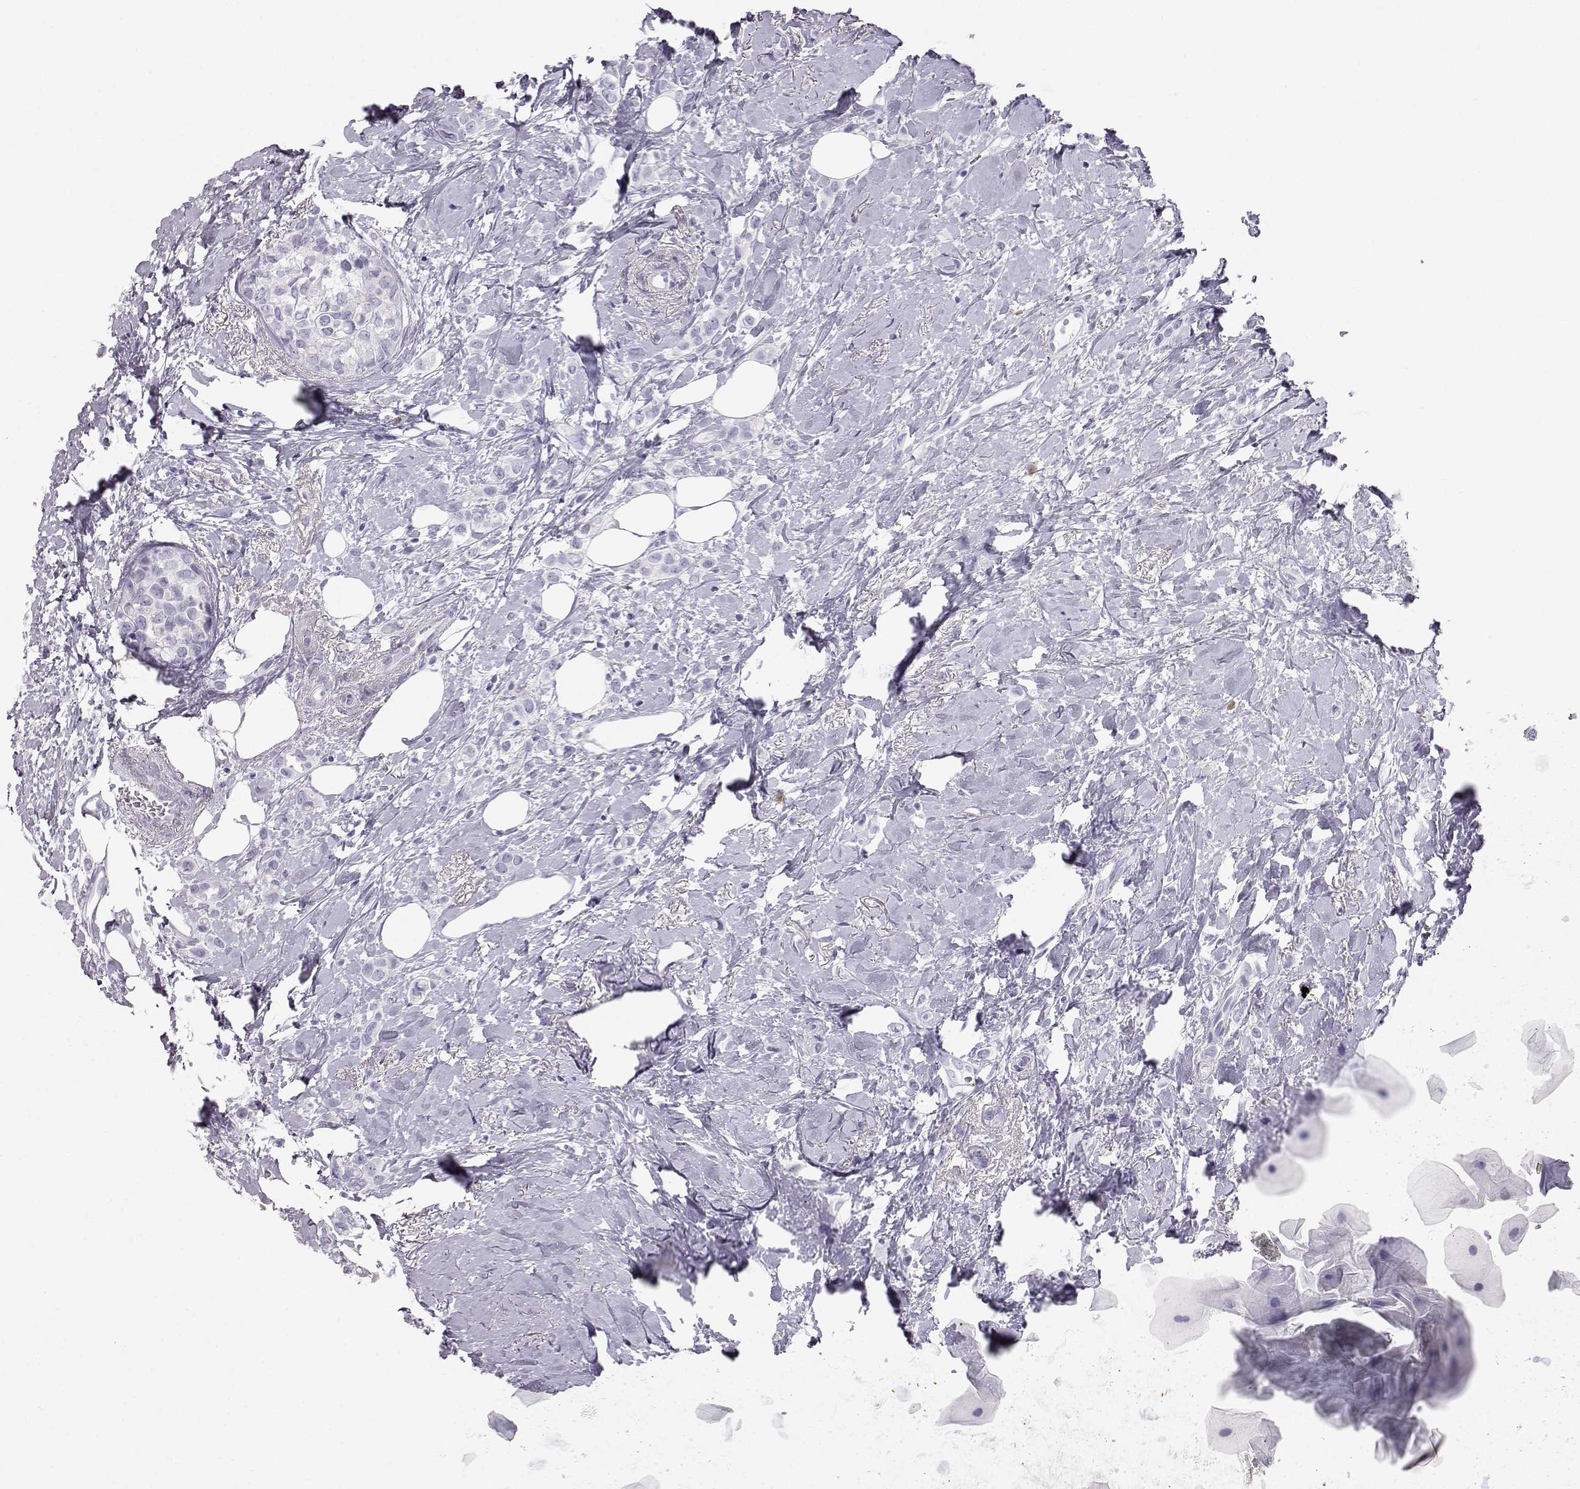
{"staining": {"intensity": "negative", "quantity": "none", "location": "none"}, "tissue": "breast cancer", "cell_type": "Tumor cells", "image_type": "cancer", "snomed": [{"axis": "morphology", "description": "Lobular carcinoma"}, {"axis": "topography", "description": "Breast"}], "caption": "Tumor cells show no significant expression in lobular carcinoma (breast).", "gene": "ITLN2", "patient": {"sex": "female", "age": 66}}